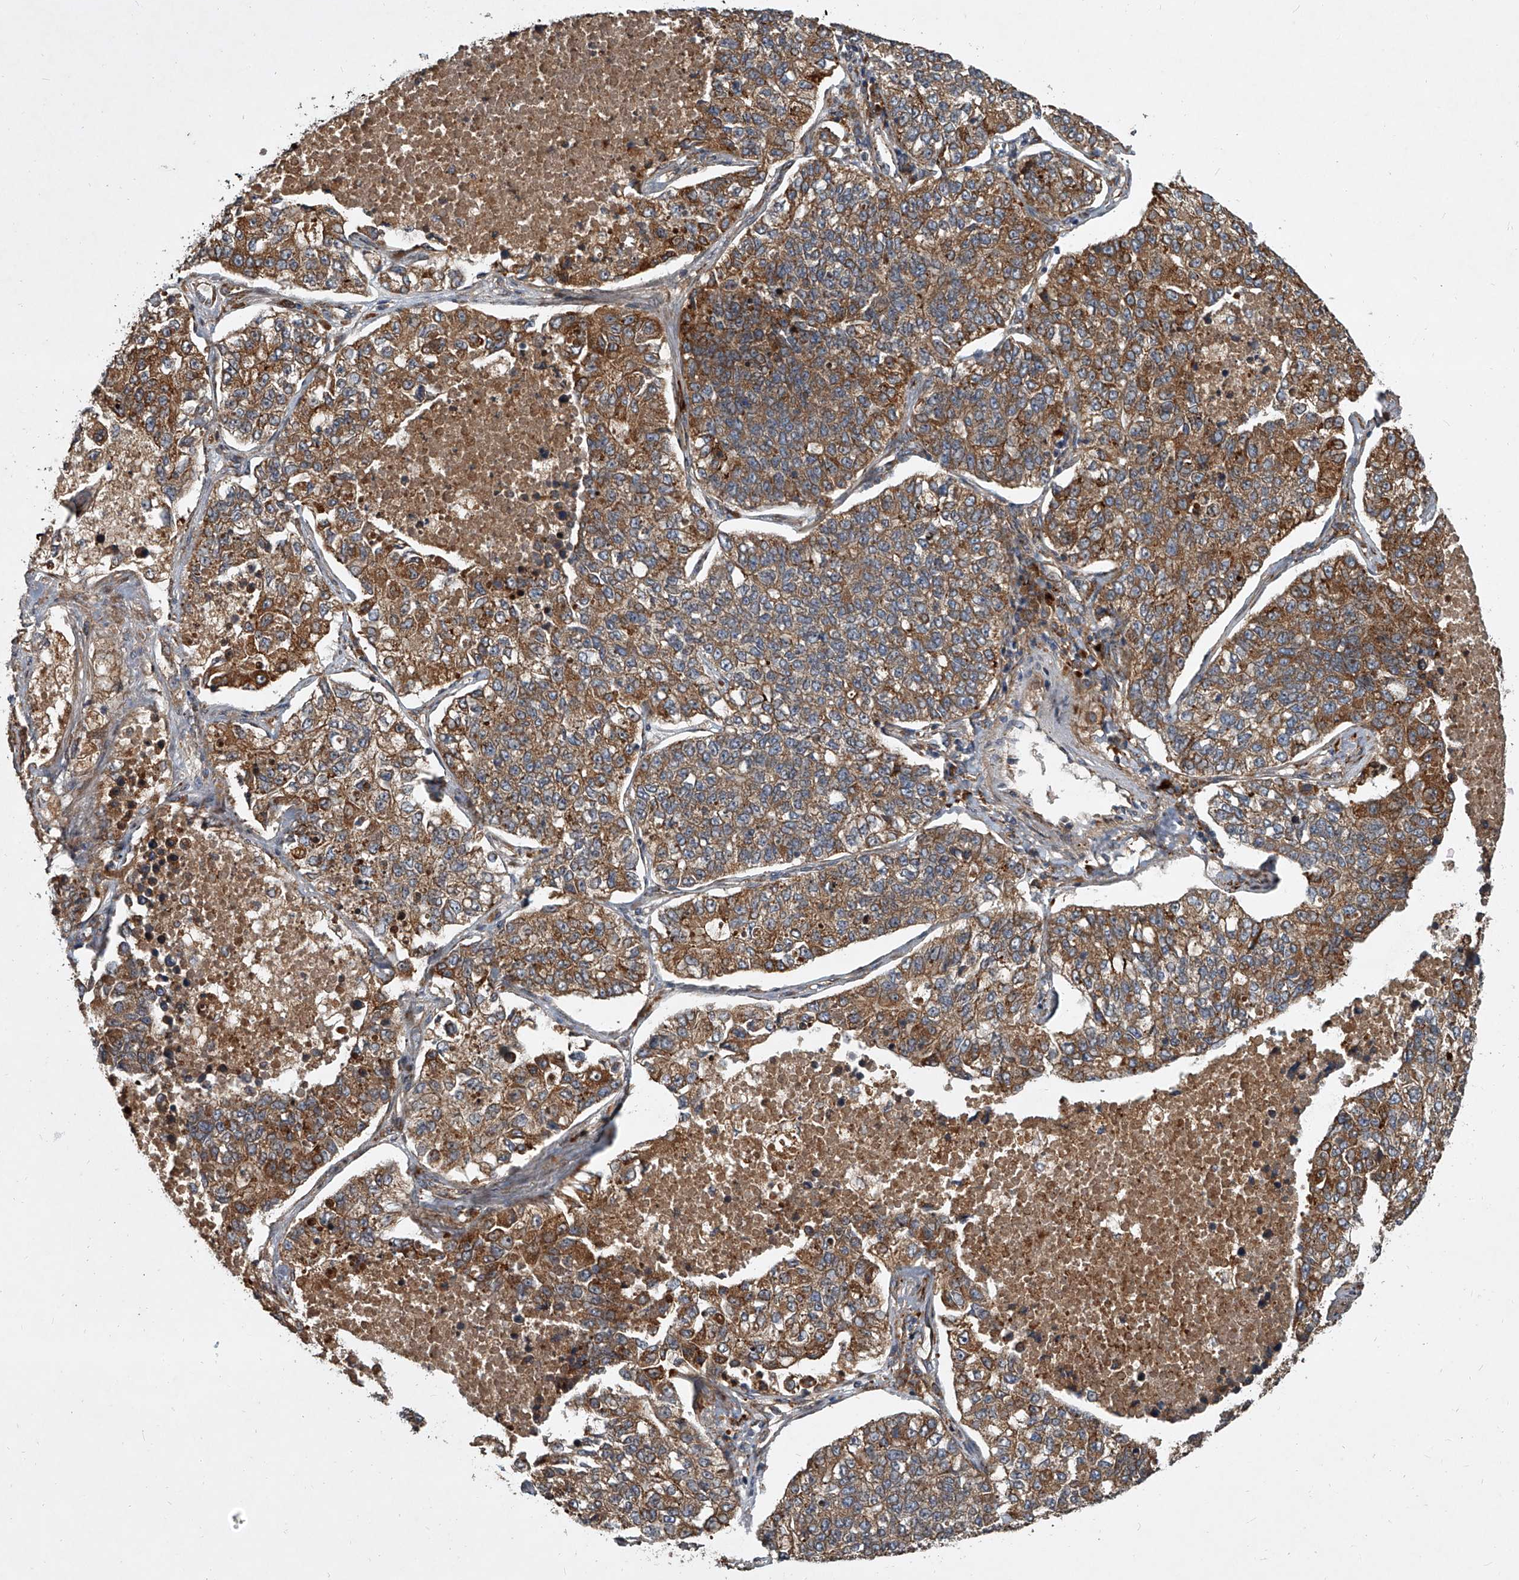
{"staining": {"intensity": "moderate", "quantity": ">75%", "location": "cytoplasmic/membranous"}, "tissue": "lung cancer", "cell_type": "Tumor cells", "image_type": "cancer", "snomed": [{"axis": "morphology", "description": "Adenocarcinoma, NOS"}, {"axis": "topography", "description": "Lung"}], "caption": "There is medium levels of moderate cytoplasmic/membranous staining in tumor cells of lung adenocarcinoma, as demonstrated by immunohistochemical staining (brown color).", "gene": "EVA1C", "patient": {"sex": "male", "age": 49}}